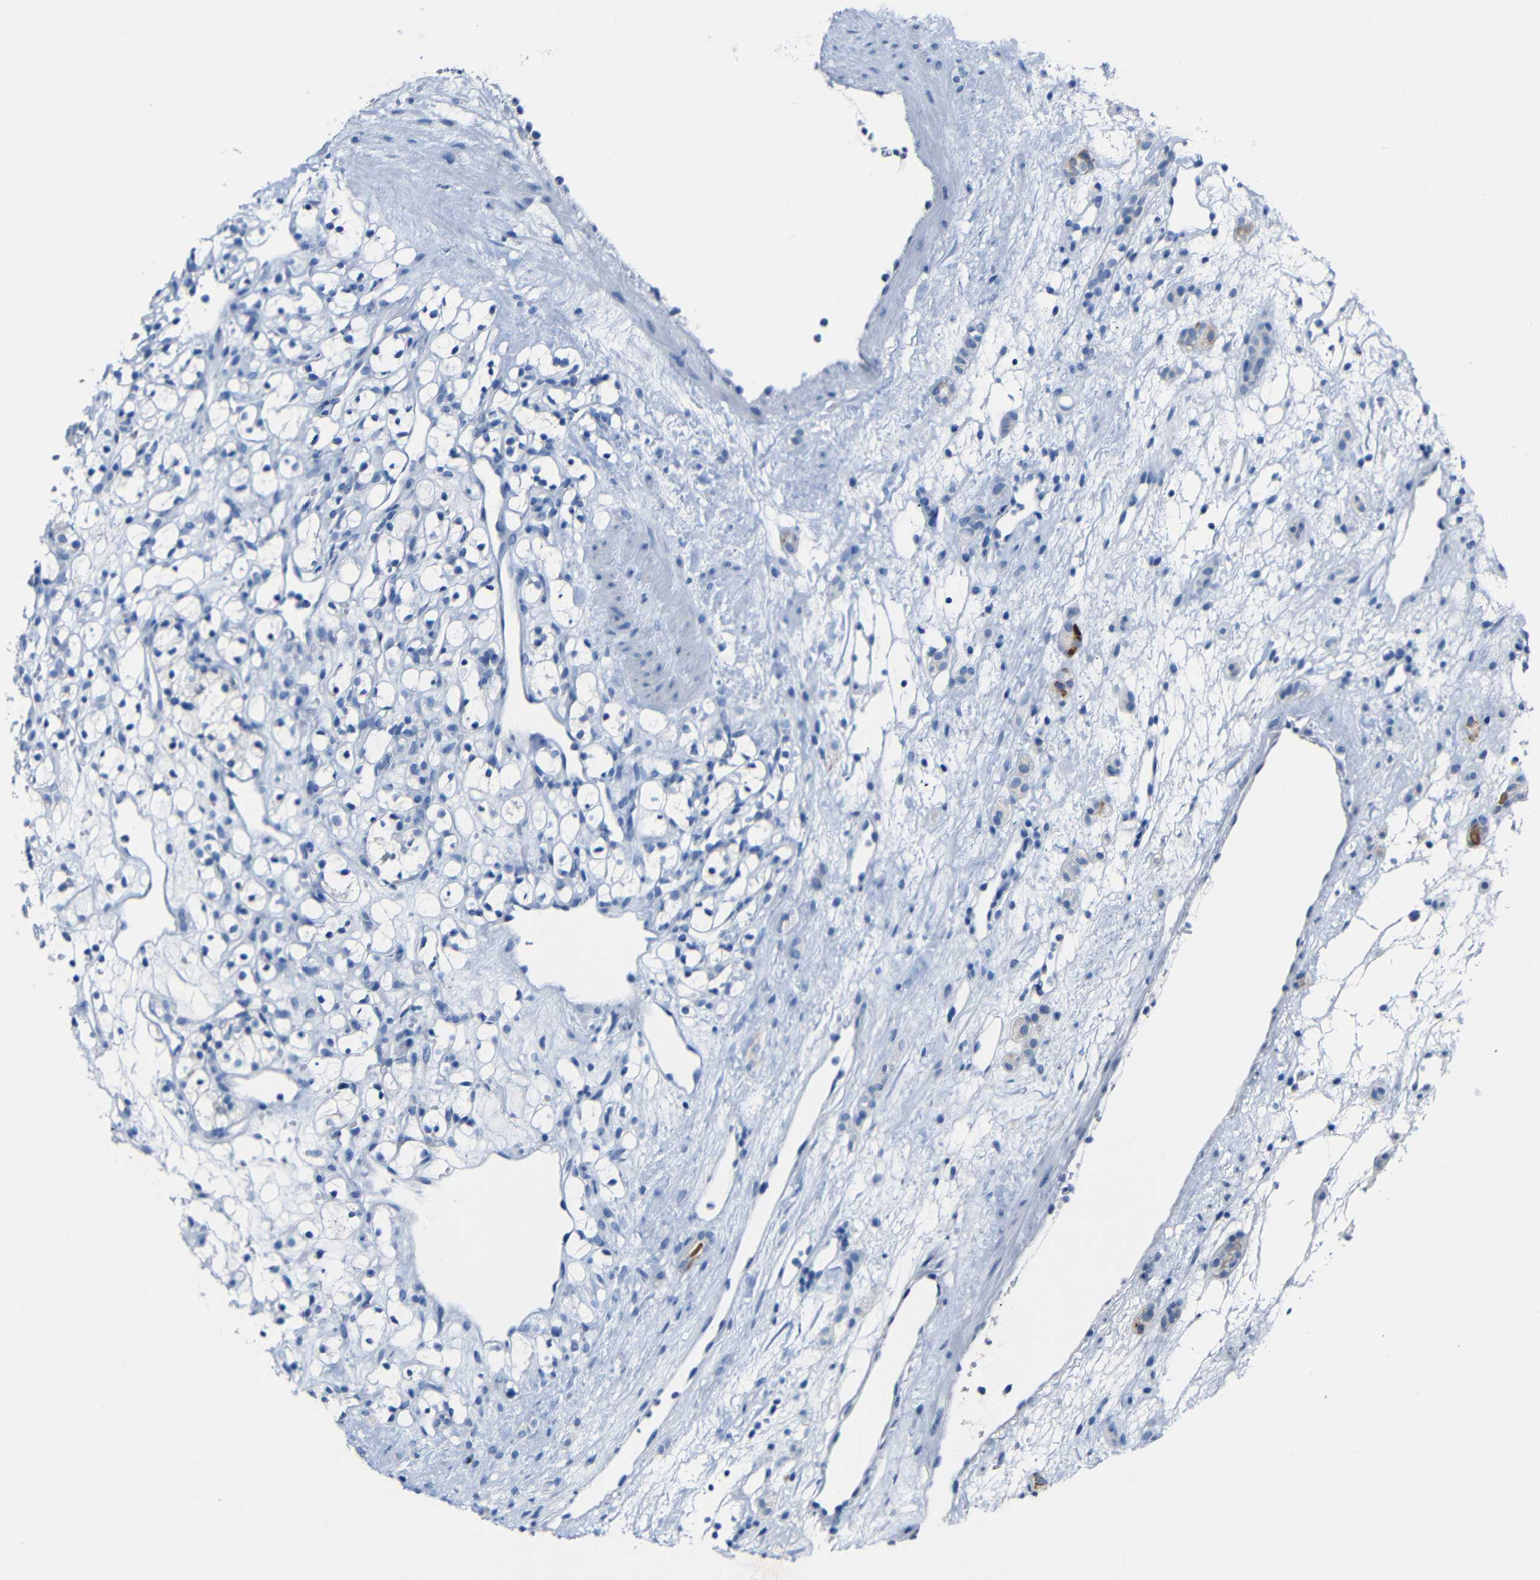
{"staining": {"intensity": "negative", "quantity": "none", "location": "none"}, "tissue": "renal cancer", "cell_type": "Tumor cells", "image_type": "cancer", "snomed": [{"axis": "morphology", "description": "Adenocarcinoma, NOS"}, {"axis": "topography", "description": "Kidney"}], "caption": "Protein analysis of renal cancer reveals no significant expression in tumor cells. (Immunohistochemistry (ihc), brightfield microscopy, high magnification).", "gene": "C15orf48", "patient": {"sex": "female", "age": 60}}